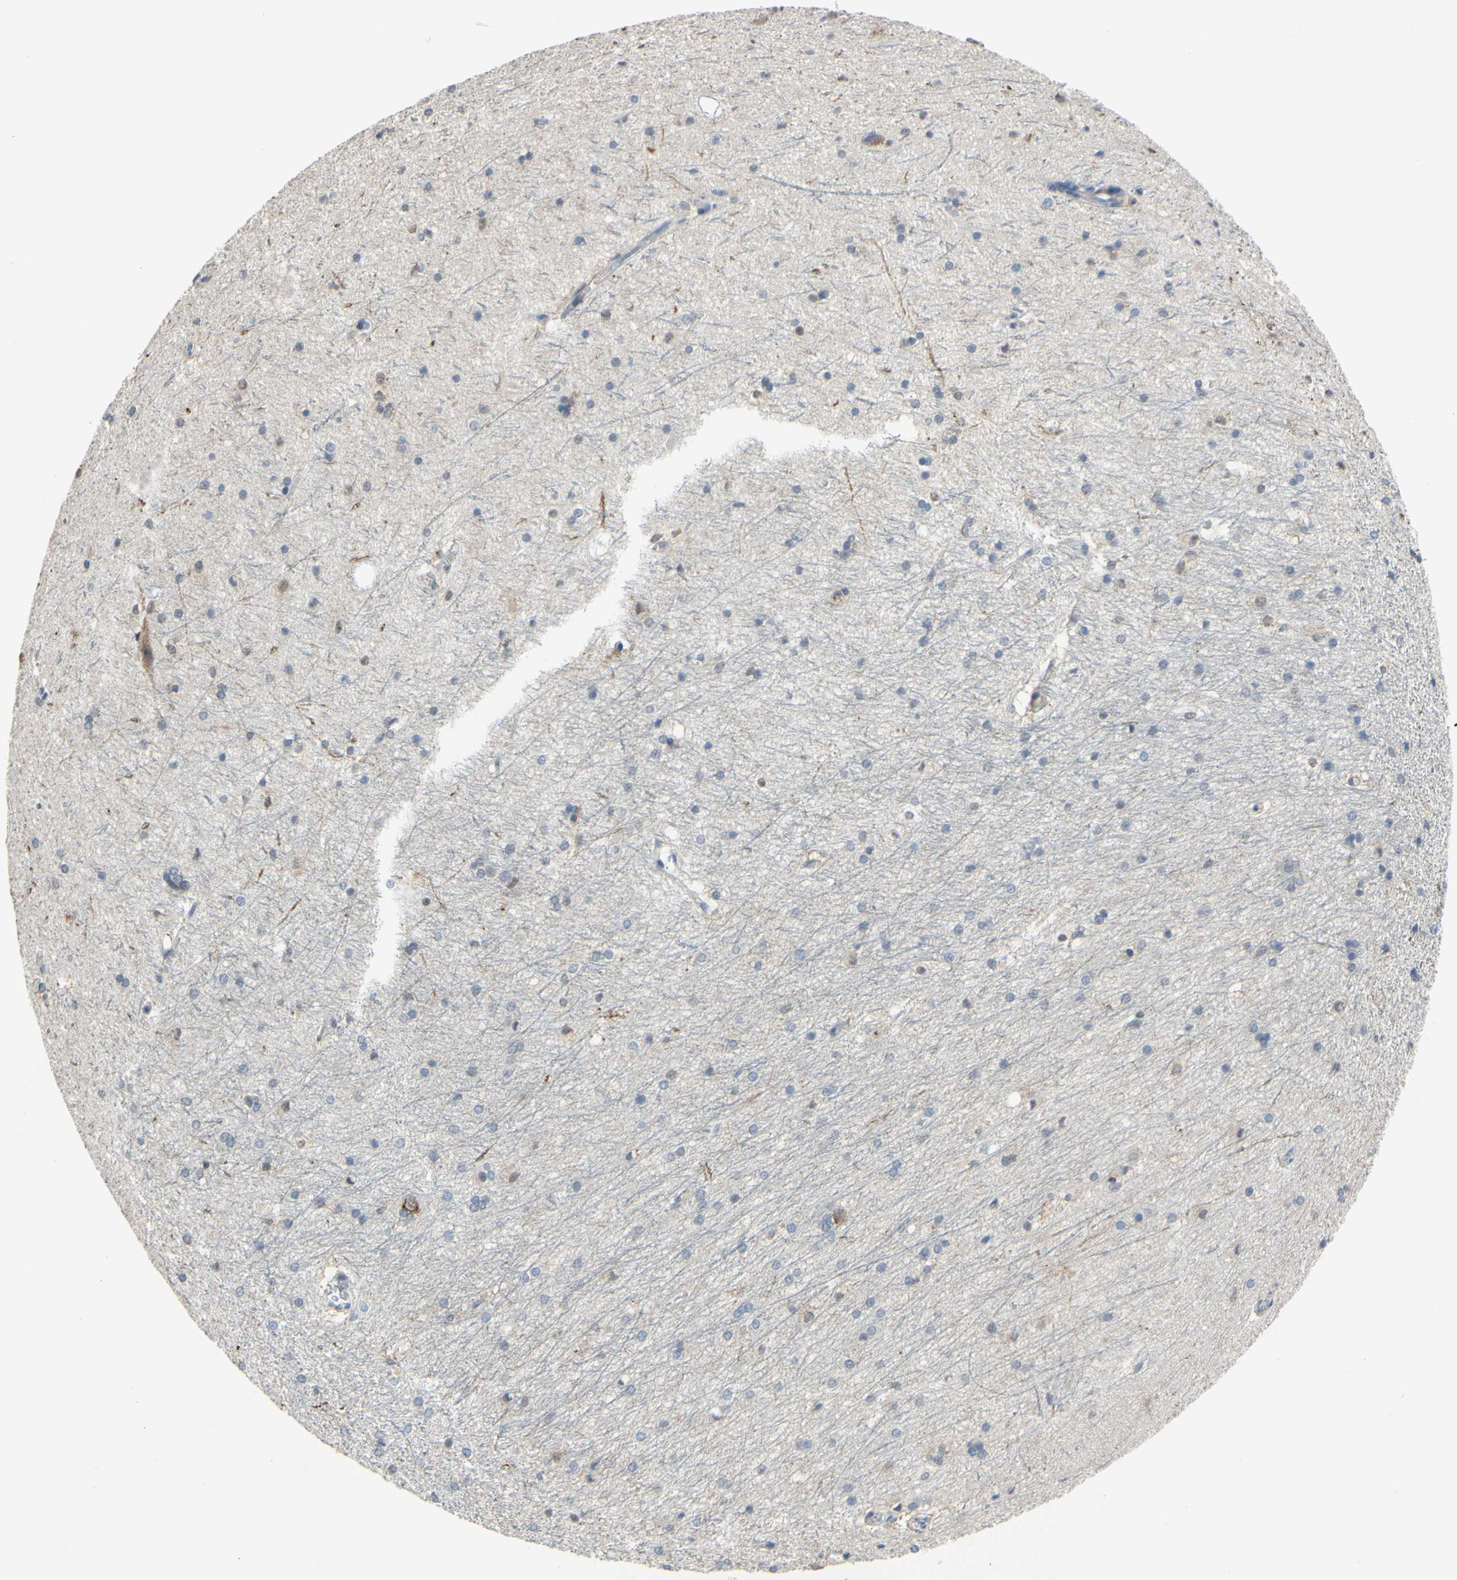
{"staining": {"intensity": "moderate", "quantity": ">75%", "location": "nuclear"}, "tissue": "hippocampus", "cell_type": "Glial cells", "image_type": "normal", "snomed": [{"axis": "morphology", "description": "Normal tissue, NOS"}, {"axis": "topography", "description": "Hippocampus"}], "caption": "Protein expression analysis of unremarkable human hippocampus reveals moderate nuclear positivity in about >75% of glial cells.", "gene": "LHX9", "patient": {"sex": "female", "age": 19}}